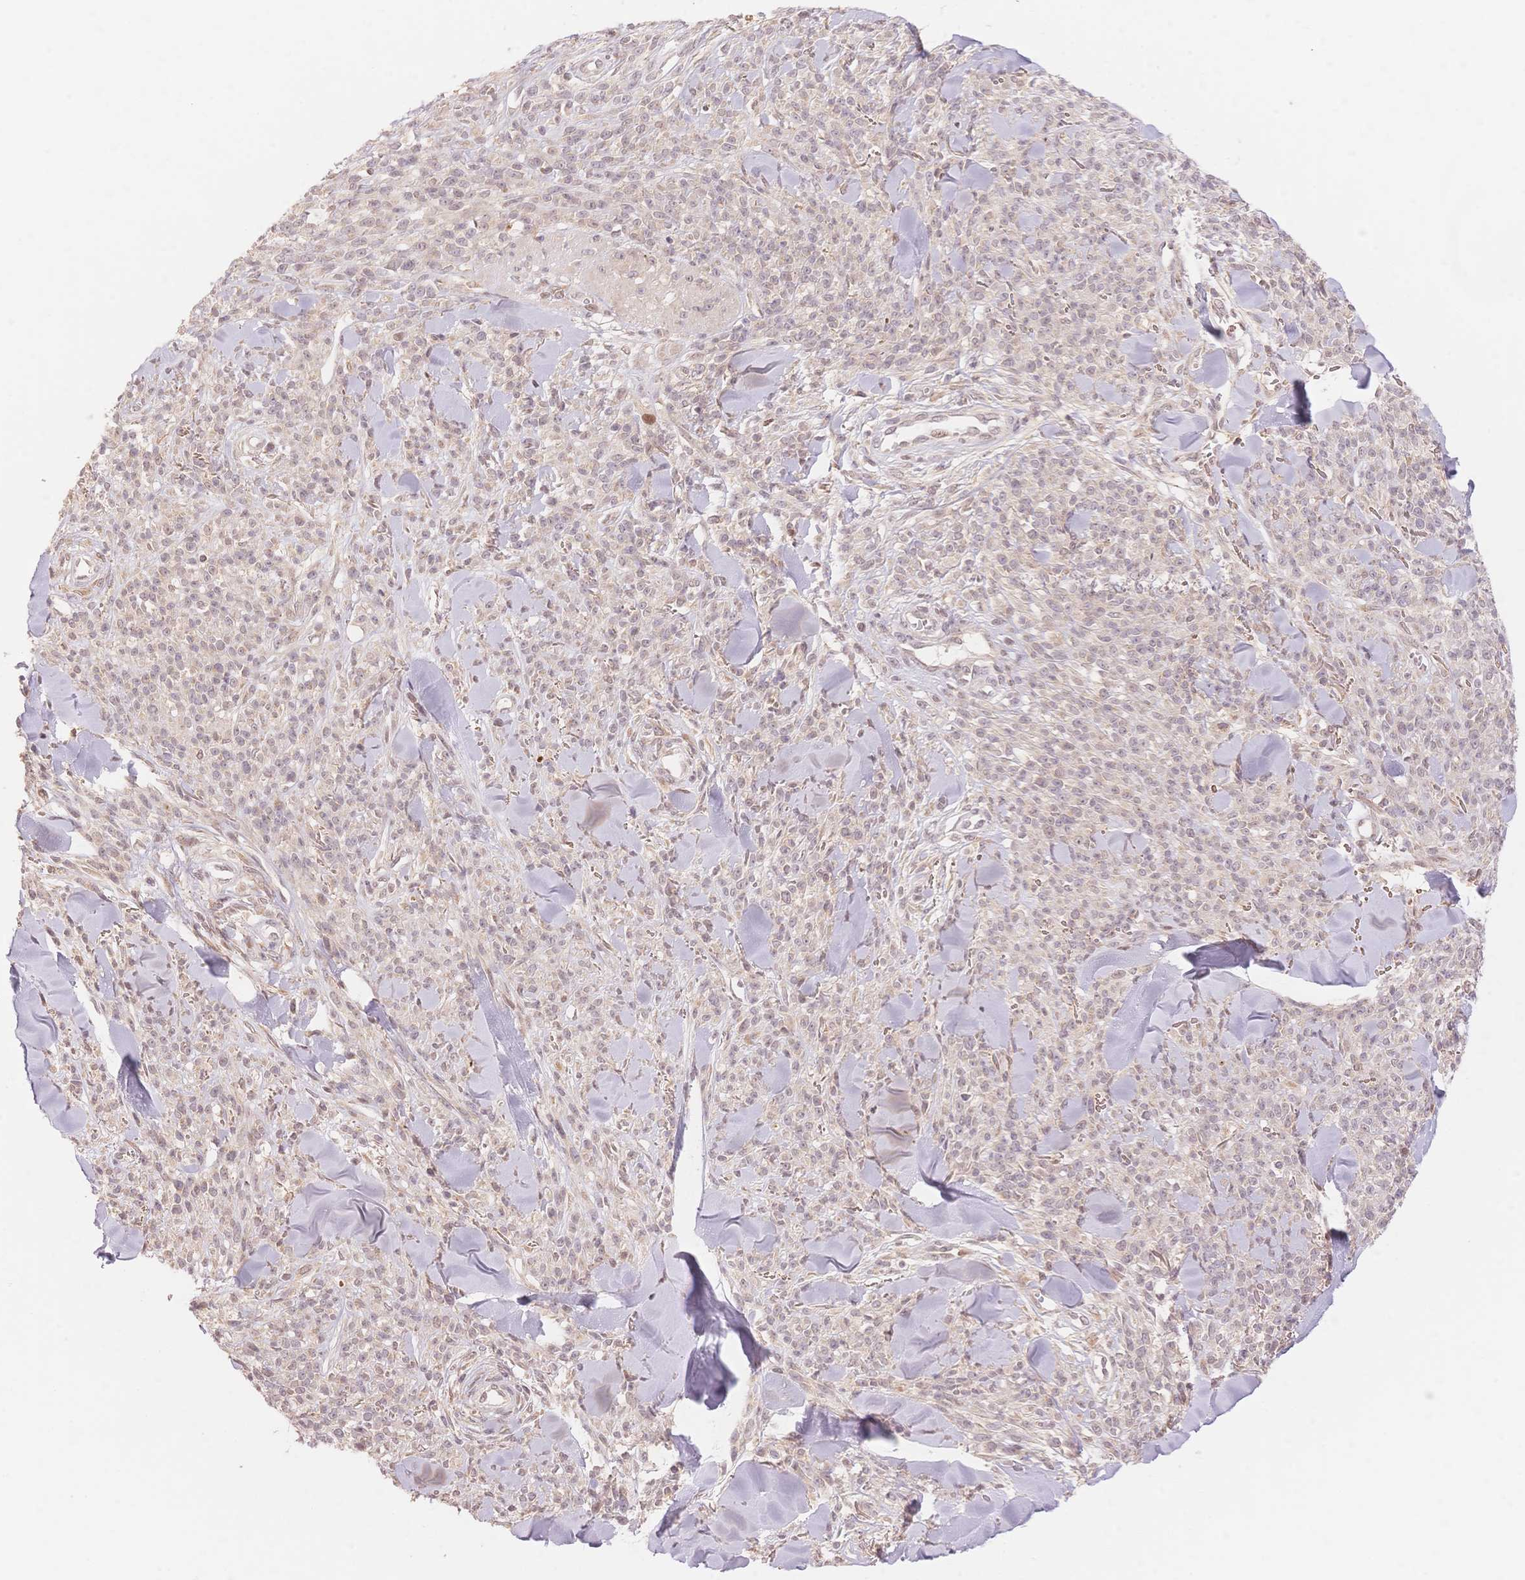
{"staining": {"intensity": "negative", "quantity": "none", "location": "none"}, "tissue": "melanoma", "cell_type": "Tumor cells", "image_type": "cancer", "snomed": [{"axis": "morphology", "description": "Malignant melanoma, NOS"}, {"axis": "topography", "description": "Skin"}, {"axis": "topography", "description": "Skin of trunk"}], "caption": "Tumor cells are negative for brown protein staining in malignant melanoma.", "gene": "STK39", "patient": {"sex": "male", "age": 74}}